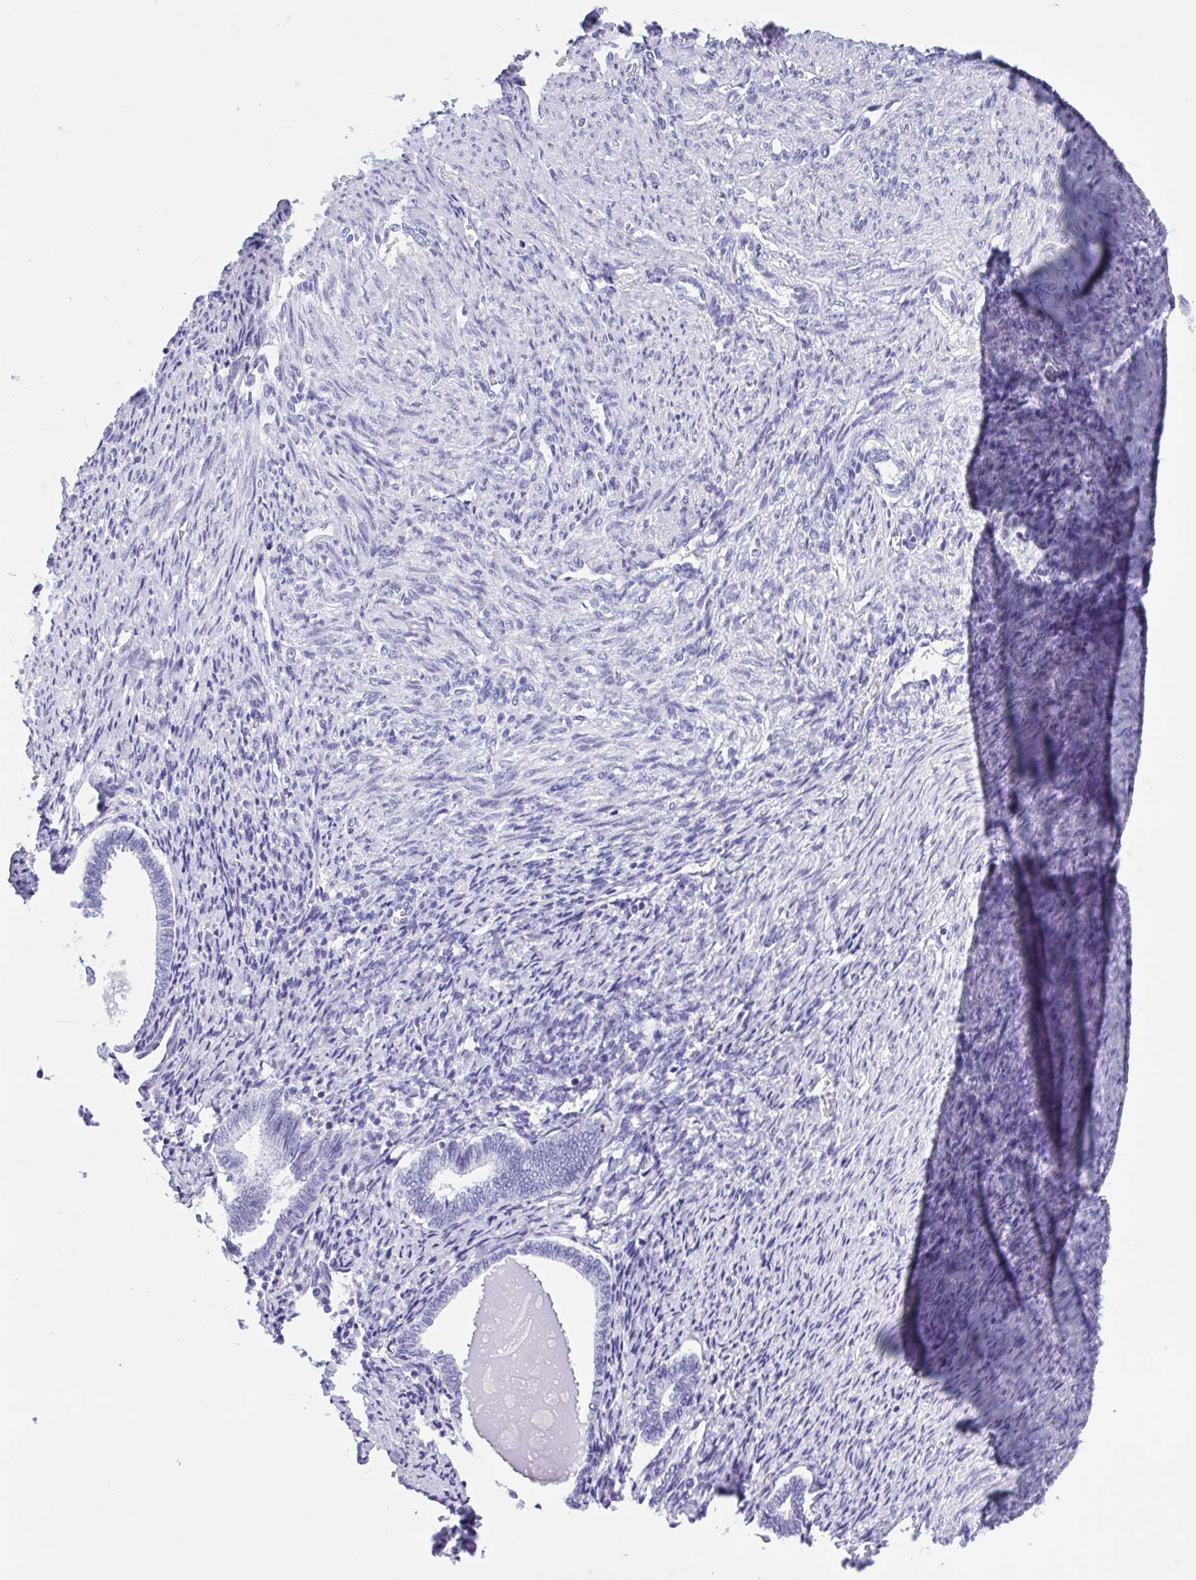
{"staining": {"intensity": "negative", "quantity": "none", "location": "none"}, "tissue": "endometrial cancer", "cell_type": "Tumor cells", "image_type": "cancer", "snomed": [{"axis": "morphology", "description": "Adenocarcinoma, NOS"}, {"axis": "topography", "description": "Endometrium"}], "caption": "Immunohistochemistry (IHC) histopathology image of neoplastic tissue: human endometrial adenocarcinoma stained with DAB (3,3'-diaminobenzidine) displays no significant protein expression in tumor cells.", "gene": "OR4N4", "patient": {"sex": "female", "age": 80}}